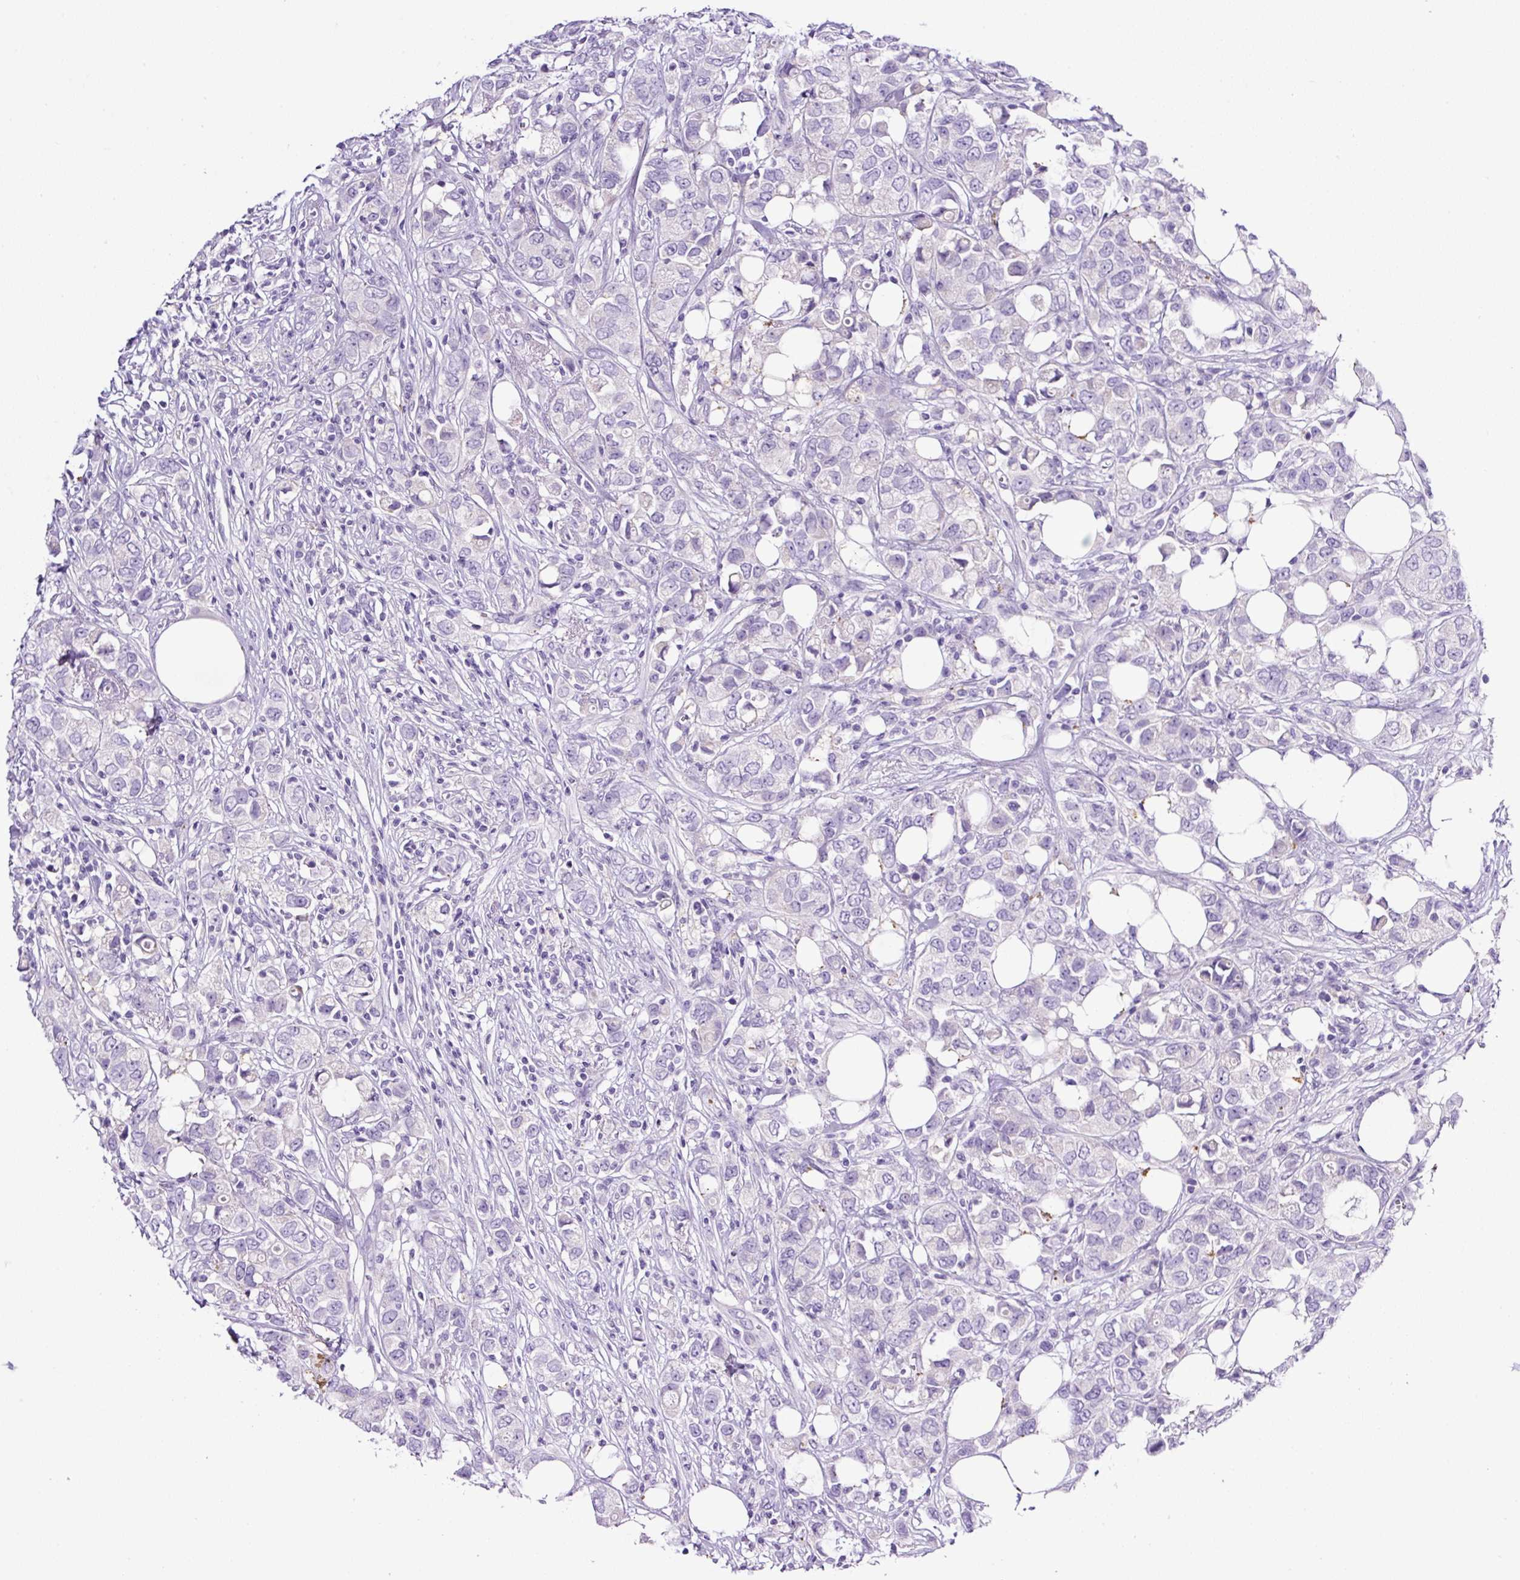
{"staining": {"intensity": "negative", "quantity": "none", "location": "none"}, "tissue": "breast cancer", "cell_type": "Tumor cells", "image_type": "cancer", "snomed": [{"axis": "morphology", "description": "Lobular carcinoma"}, {"axis": "topography", "description": "Breast"}], "caption": "Immunohistochemistry (IHC) of human lobular carcinoma (breast) reveals no staining in tumor cells.", "gene": "SP8", "patient": {"sex": "female", "age": 91}}